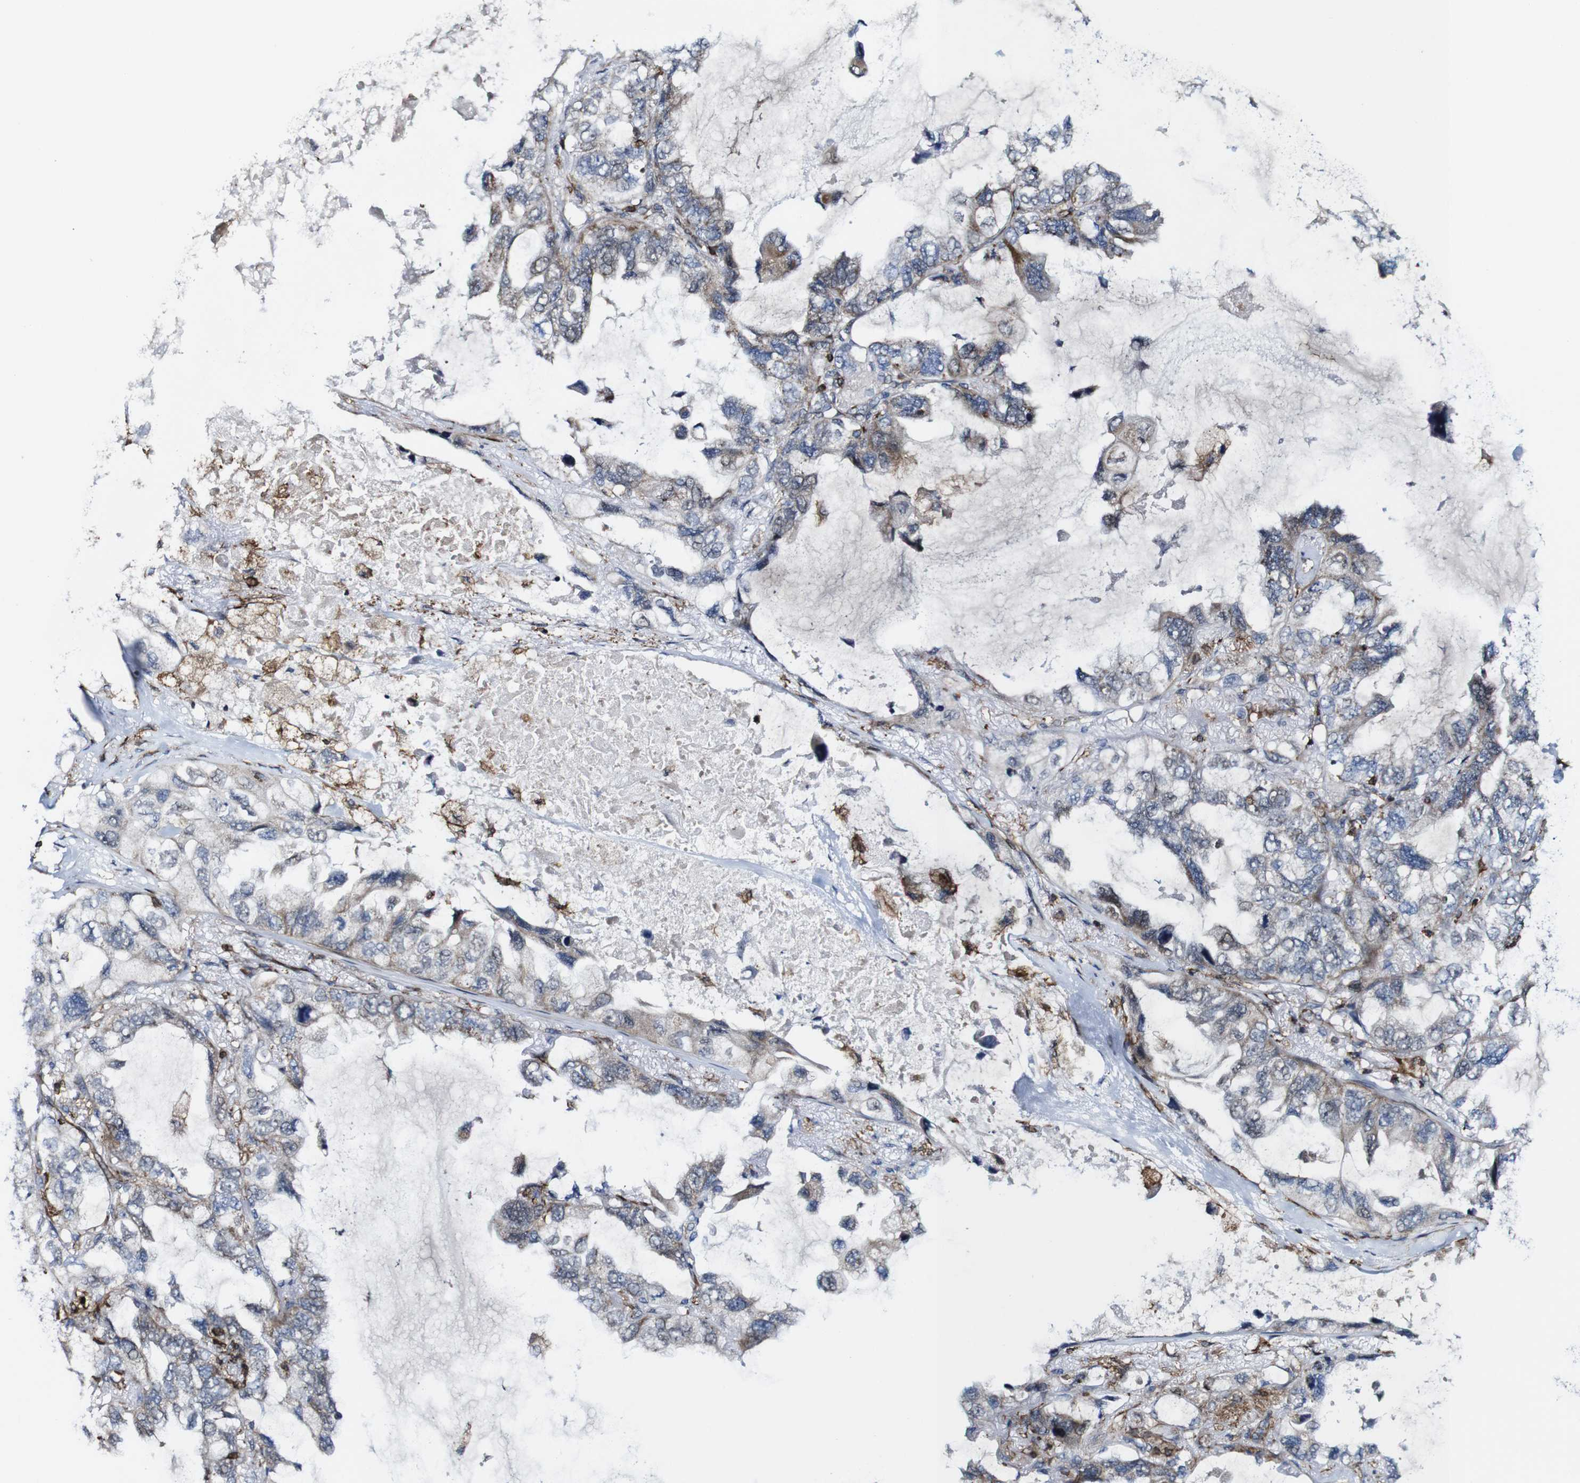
{"staining": {"intensity": "negative", "quantity": "none", "location": "none"}, "tissue": "lung cancer", "cell_type": "Tumor cells", "image_type": "cancer", "snomed": [{"axis": "morphology", "description": "Squamous cell carcinoma, NOS"}, {"axis": "topography", "description": "Lung"}], "caption": "Human lung cancer stained for a protein using immunohistochemistry reveals no expression in tumor cells.", "gene": "JAK2", "patient": {"sex": "female", "age": 73}}